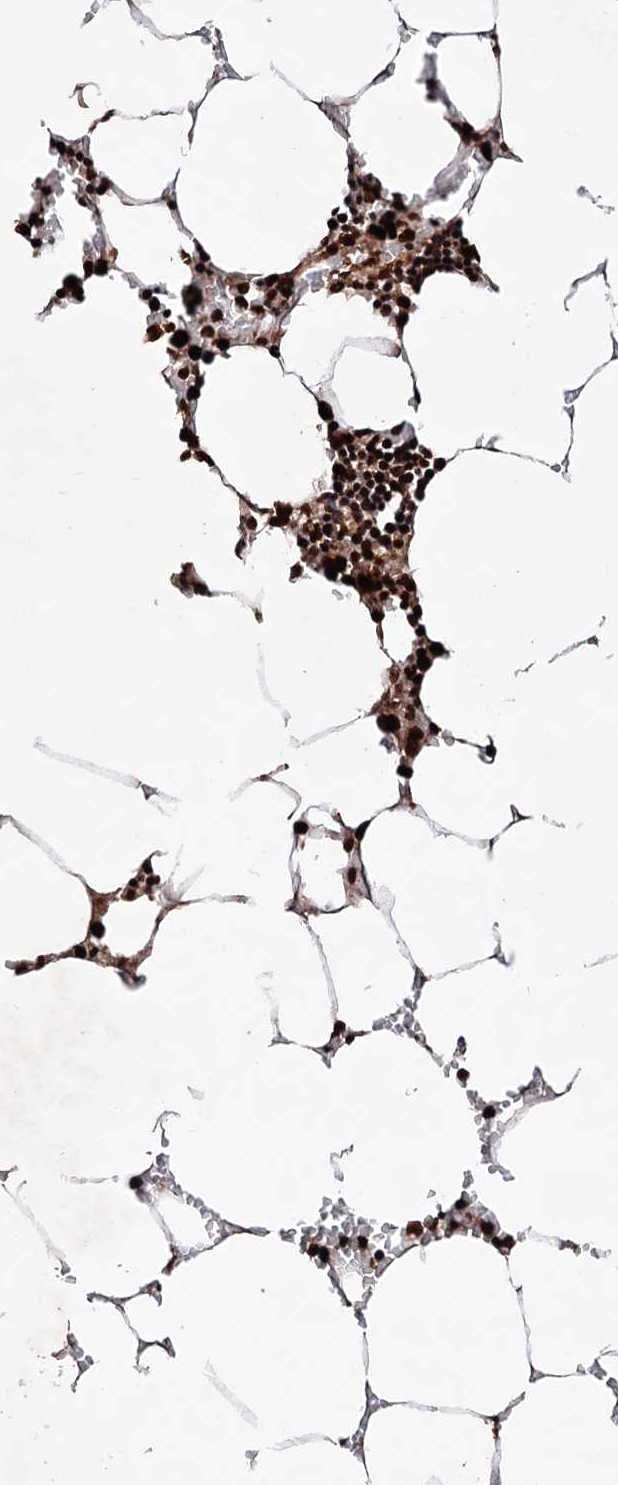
{"staining": {"intensity": "strong", "quantity": ">75%", "location": "cytoplasmic/membranous,nuclear"}, "tissue": "bone marrow", "cell_type": "Hematopoietic cells", "image_type": "normal", "snomed": [{"axis": "morphology", "description": "Normal tissue, NOS"}, {"axis": "topography", "description": "Bone marrow"}], "caption": "Immunohistochemistry (IHC) of unremarkable human bone marrow reveals high levels of strong cytoplasmic/membranous,nuclear expression in approximately >75% of hematopoietic cells.", "gene": "MATR3", "patient": {"sex": "male", "age": 70}}